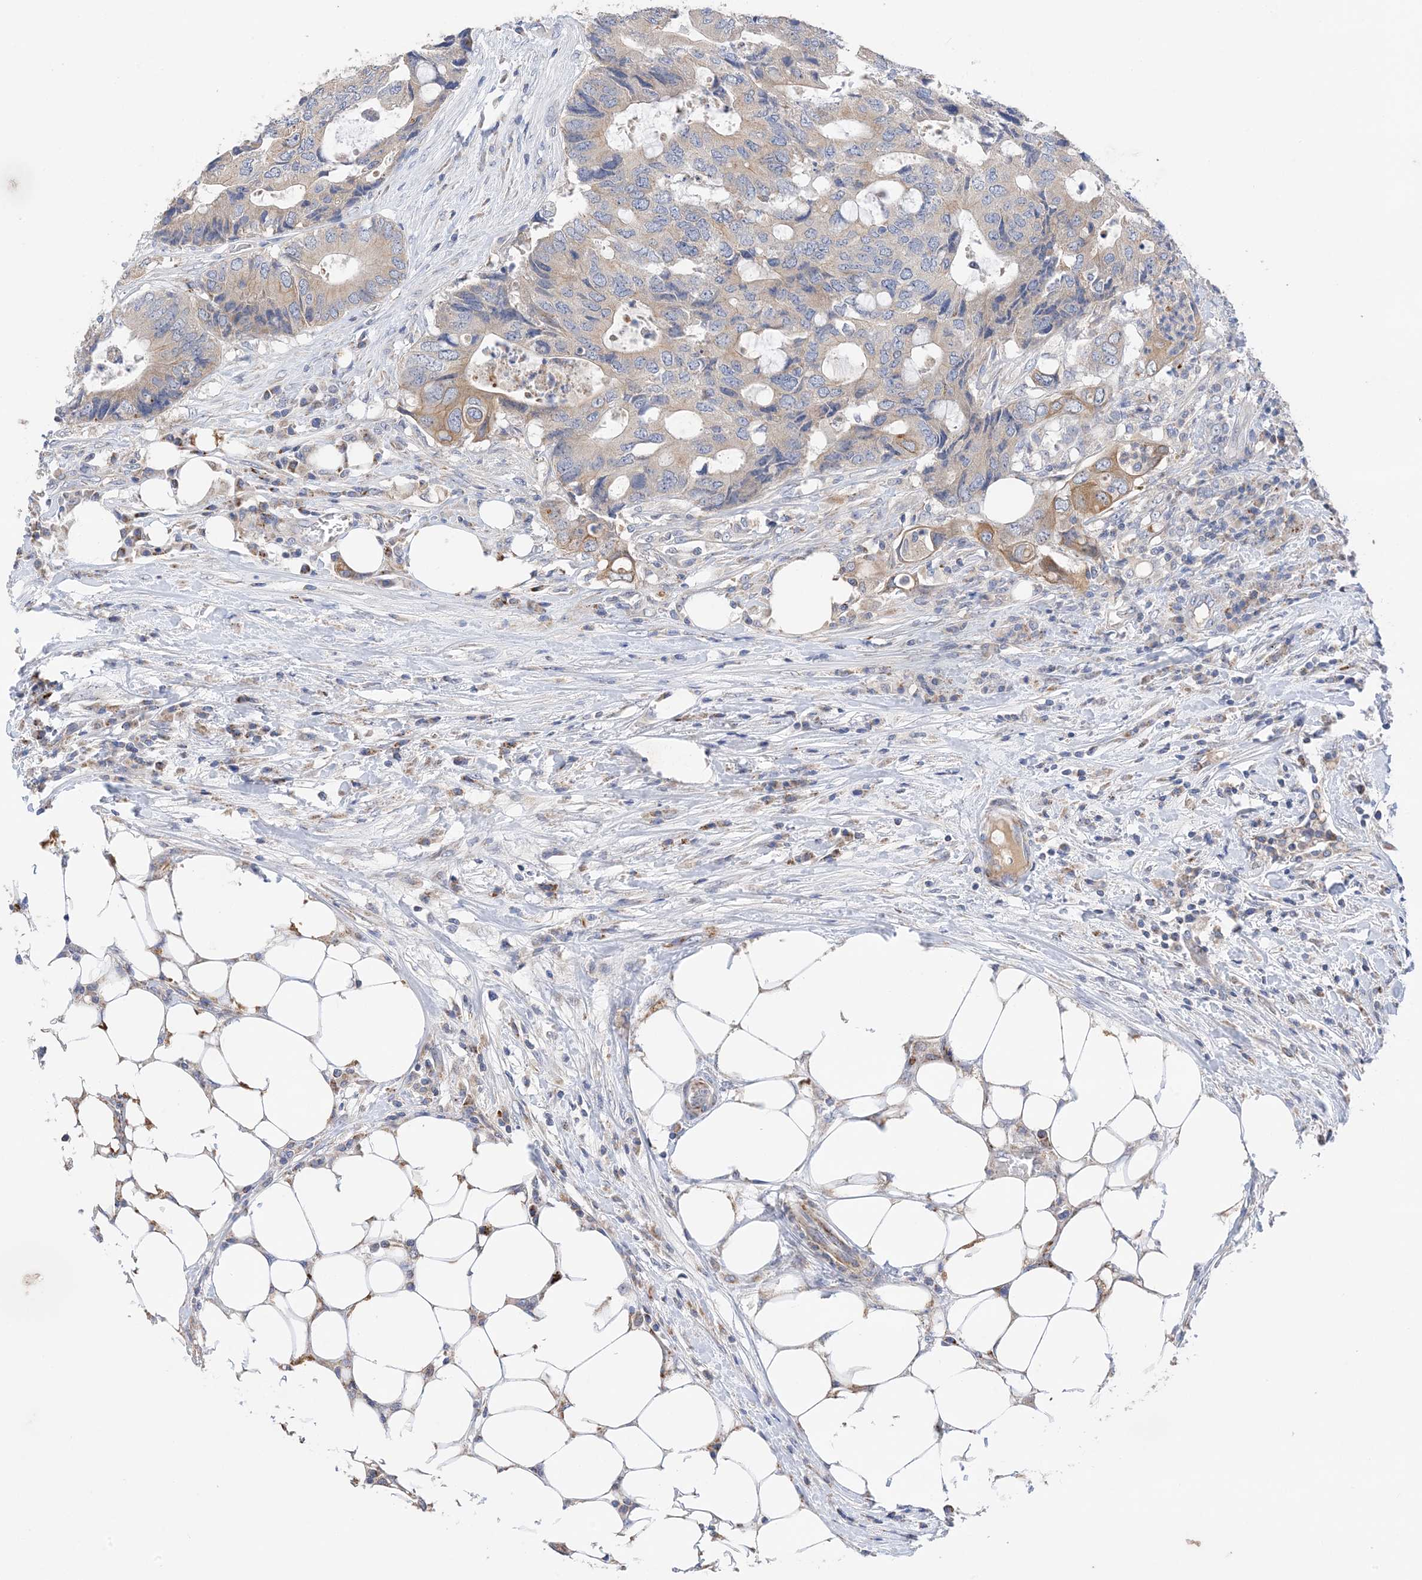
{"staining": {"intensity": "moderate", "quantity": "<25%", "location": "cytoplasmic/membranous"}, "tissue": "colorectal cancer", "cell_type": "Tumor cells", "image_type": "cancer", "snomed": [{"axis": "morphology", "description": "Adenocarcinoma, NOS"}, {"axis": "topography", "description": "Colon"}], "caption": "A low amount of moderate cytoplasmic/membranous staining is appreciated in approximately <25% of tumor cells in colorectal adenocarcinoma tissue.", "gene": "PLK4", "patient": {"sex": "male", "age": 71}}